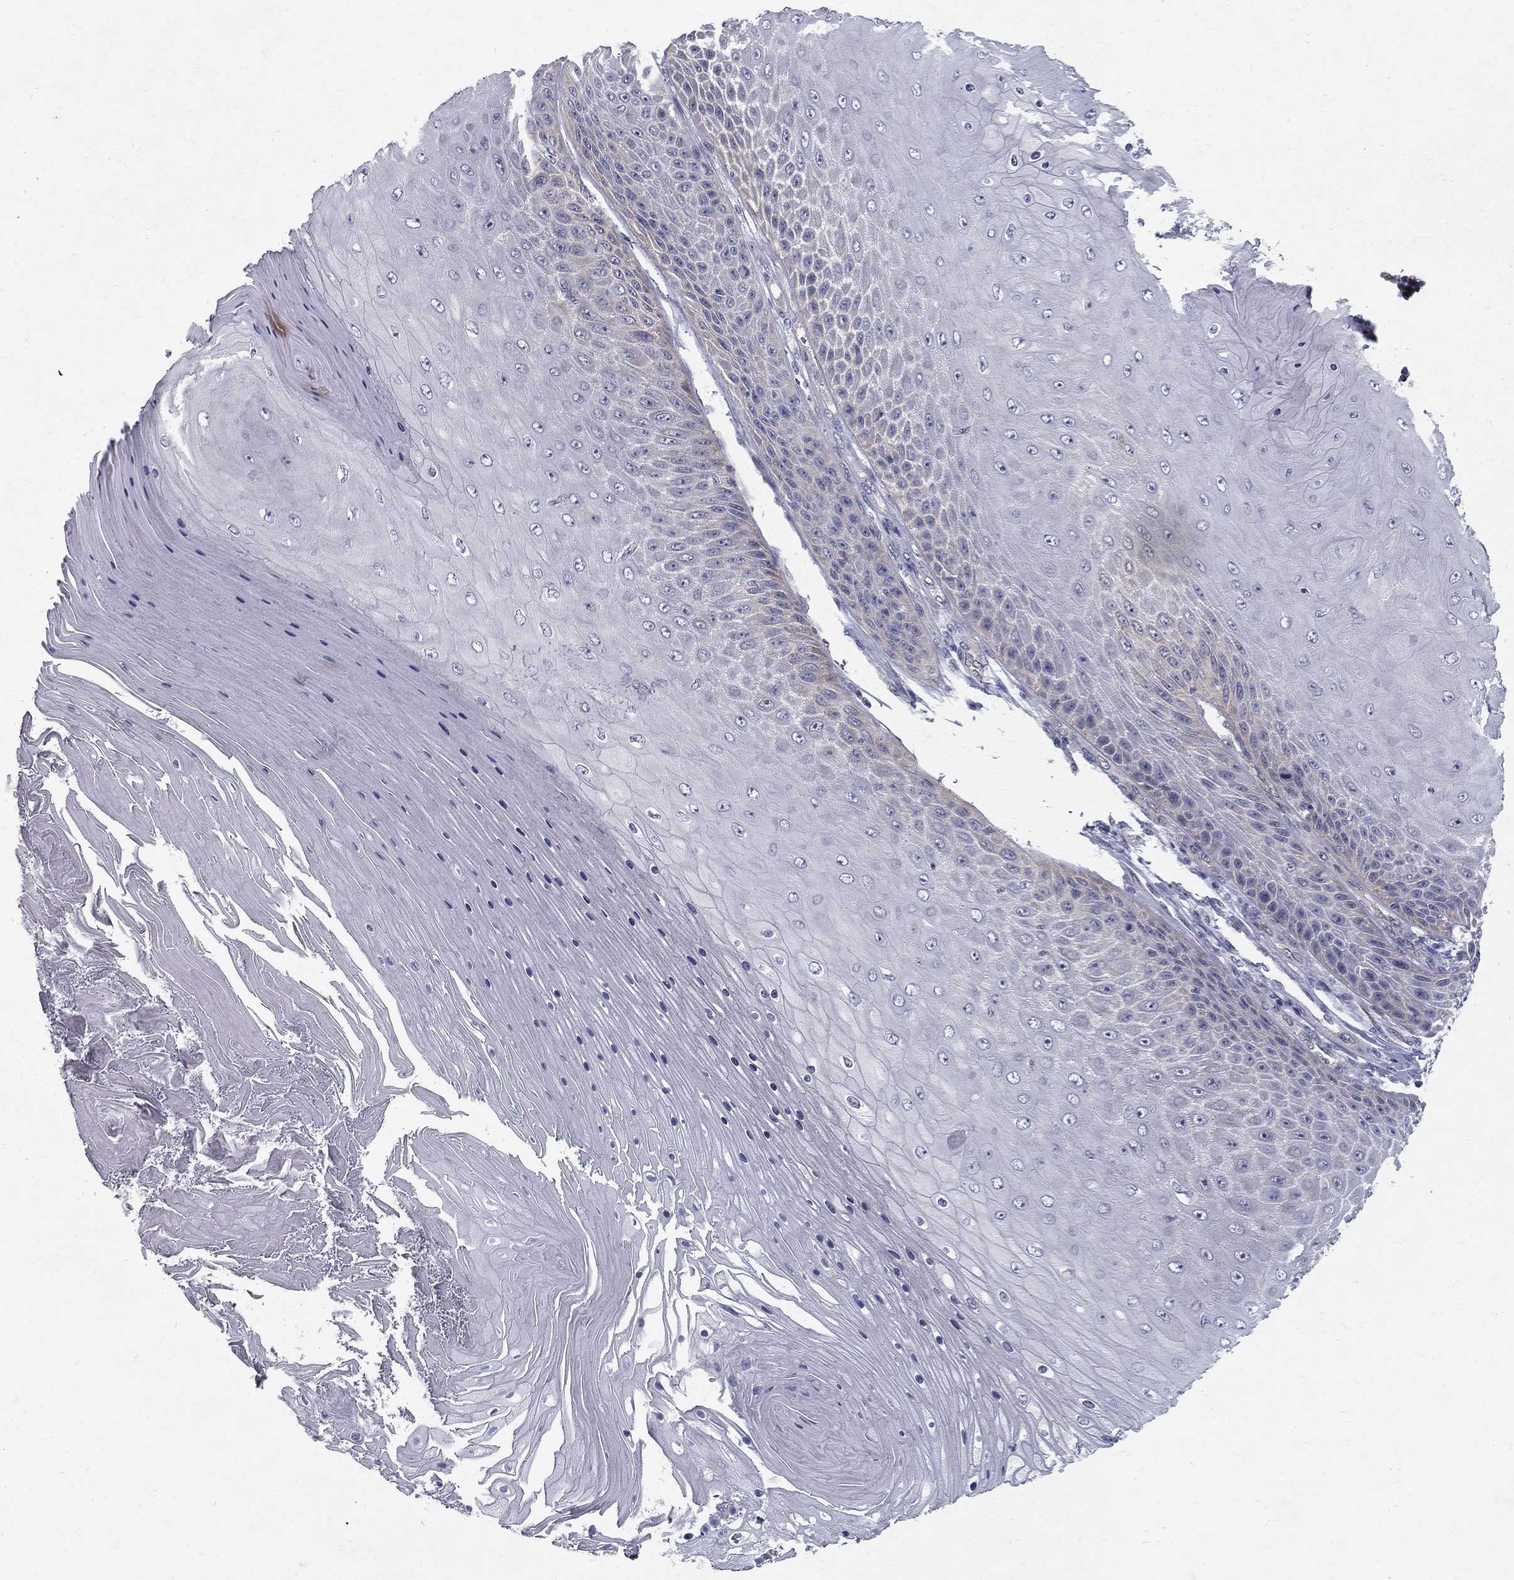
{"staining": {"intensity": "negative", "quantity": "none", "location": "none"}, "tissue": "skin cancer", "cell_type": "Tumor cells", "image_type": "cancer", "snomed": [{"axis": "morphology", "description": "Squamous cell carcinoma, NOS"}, {"axis": "topography", "description": "Skin"}], "caption": "A histopathology image of skin squamous cell carcinoma stained for a protein shows no brown staining in tumor cells. The staining was performed using DAB to visualize the protein expression in brown, while the nuclei were stained in blue with hematoxylin (Magnification: 20x).", "gene": "CLIC6", "patient": {"sex": "male", "age": 62}}